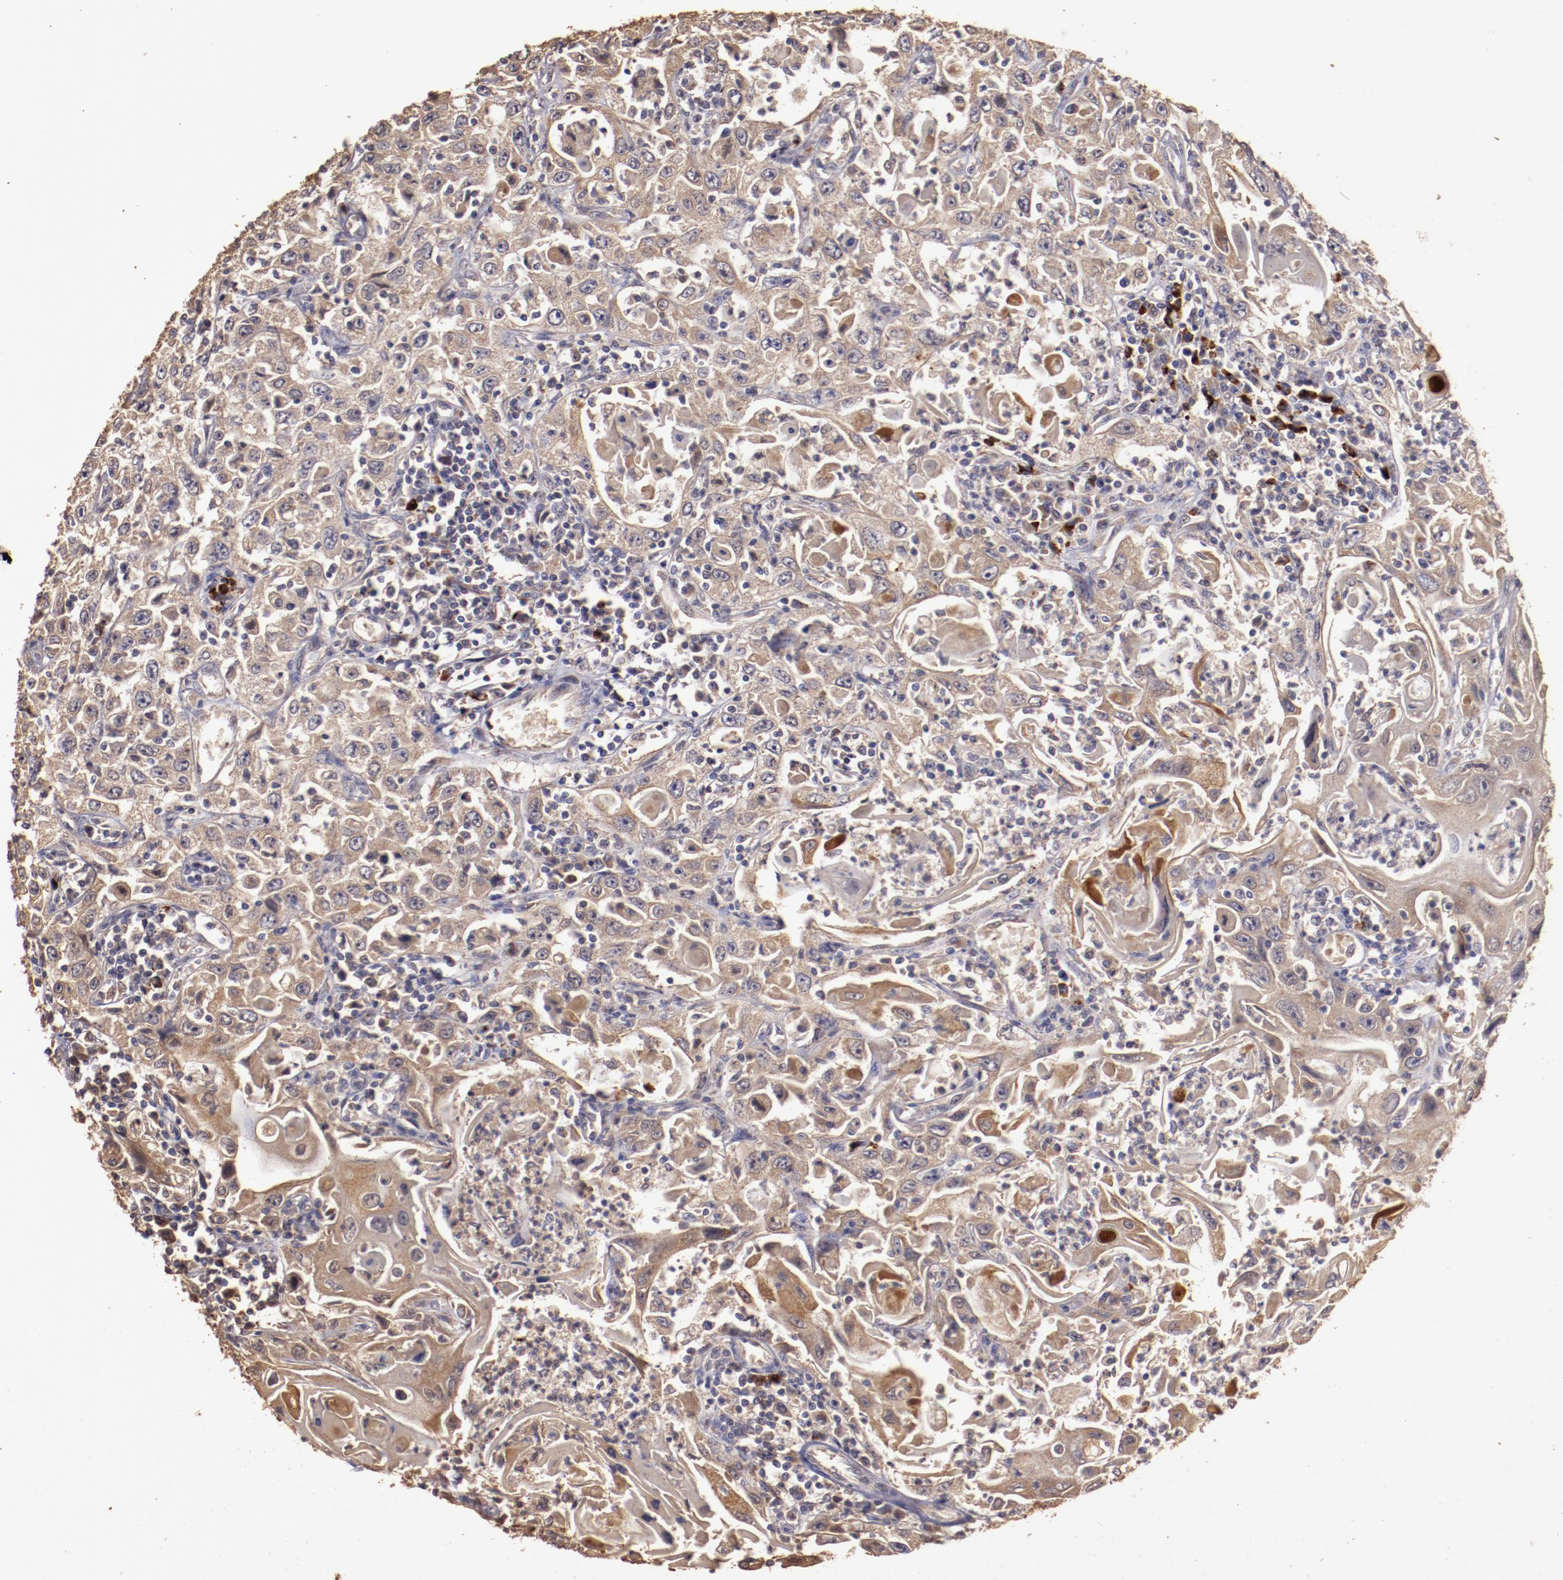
{"staining": {"intensity": "moderate", "quantity": ">75%", "location": "cytoplasmic/membranous"}, "tissue": "head and neck cancer", "cell_type": "Tumor cells", "image_type": "cancer", "snomed": [{"axis": "morphology", "description": "Squamous cell carcinoma, NOS"}, {"axis": "topography", "description": "Oral tissue"}, {"axis": "topography", "description": "Head-Neck"}], "caption": "This micrograph shows squamous cell carcinoma (head and neck) stained with immunohistochemistry (IHC) to label a protein in brown. The cytoplasmic/membranous of tumor cells show moderate positivity for the protein. Nuclei are counter-stained blue.", "gene": "SRRD", "patient": {"sex": "female", "age": 76}}